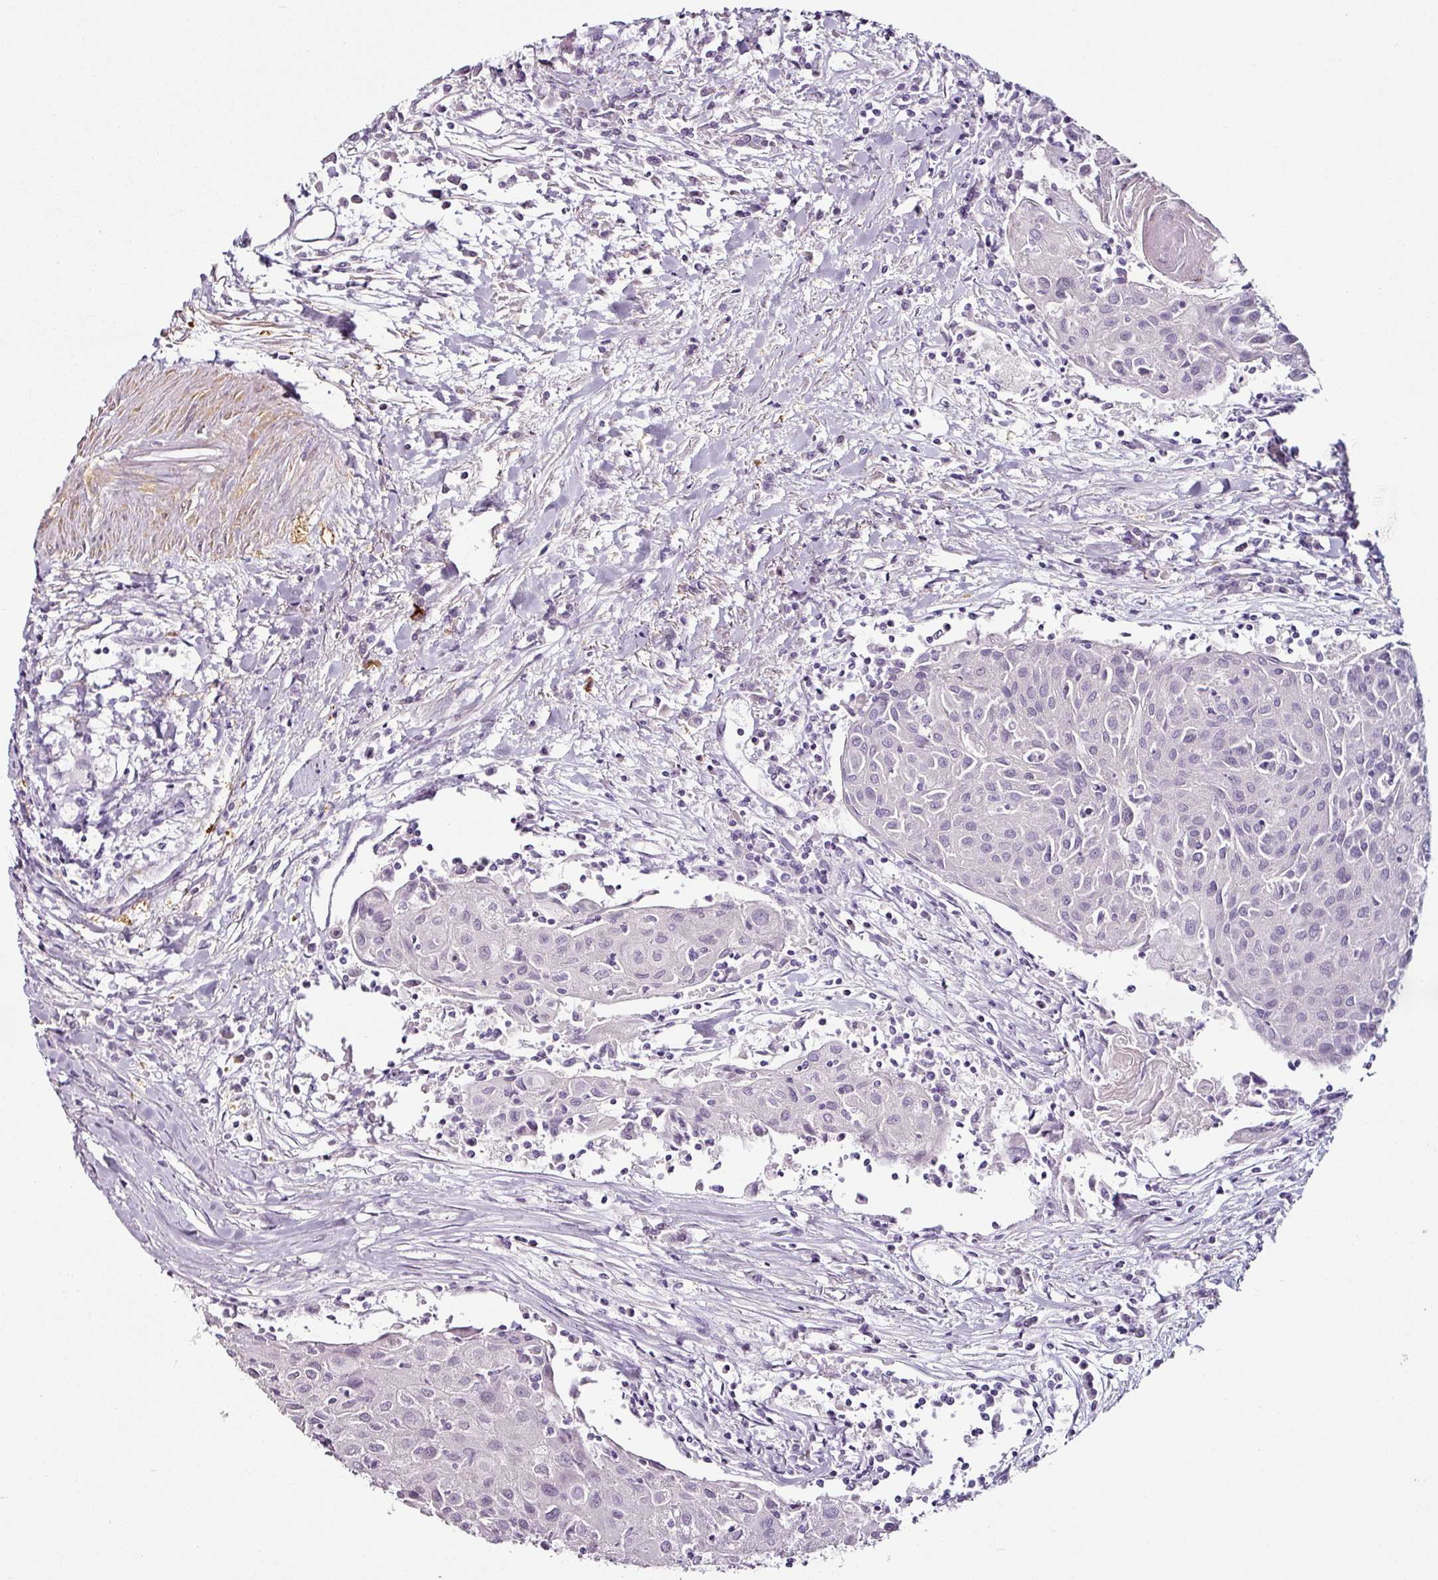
{"staining": {"intensity": "negative", "quantity": "none", "location": "none"}, "tissue": "urothelial cancer", "cell_type": "Tumor cells", "image_type": "cancer", "snomed": [{"axis": "morphology", "description": "Urothelial carcinoma, High grade"}, {"axis": "topography", "description": "Urinary bladder"}], "caption": "High magnification brightfield microscopy of urothelial cancer stained with DAB (3,3'-diaminobenzidine) (brown) and counterstained with hematoxylin (blue): tumor cells show no significant positivity.", "gene": "CAP2", "patient": {"sex": "female", "age": 85}}